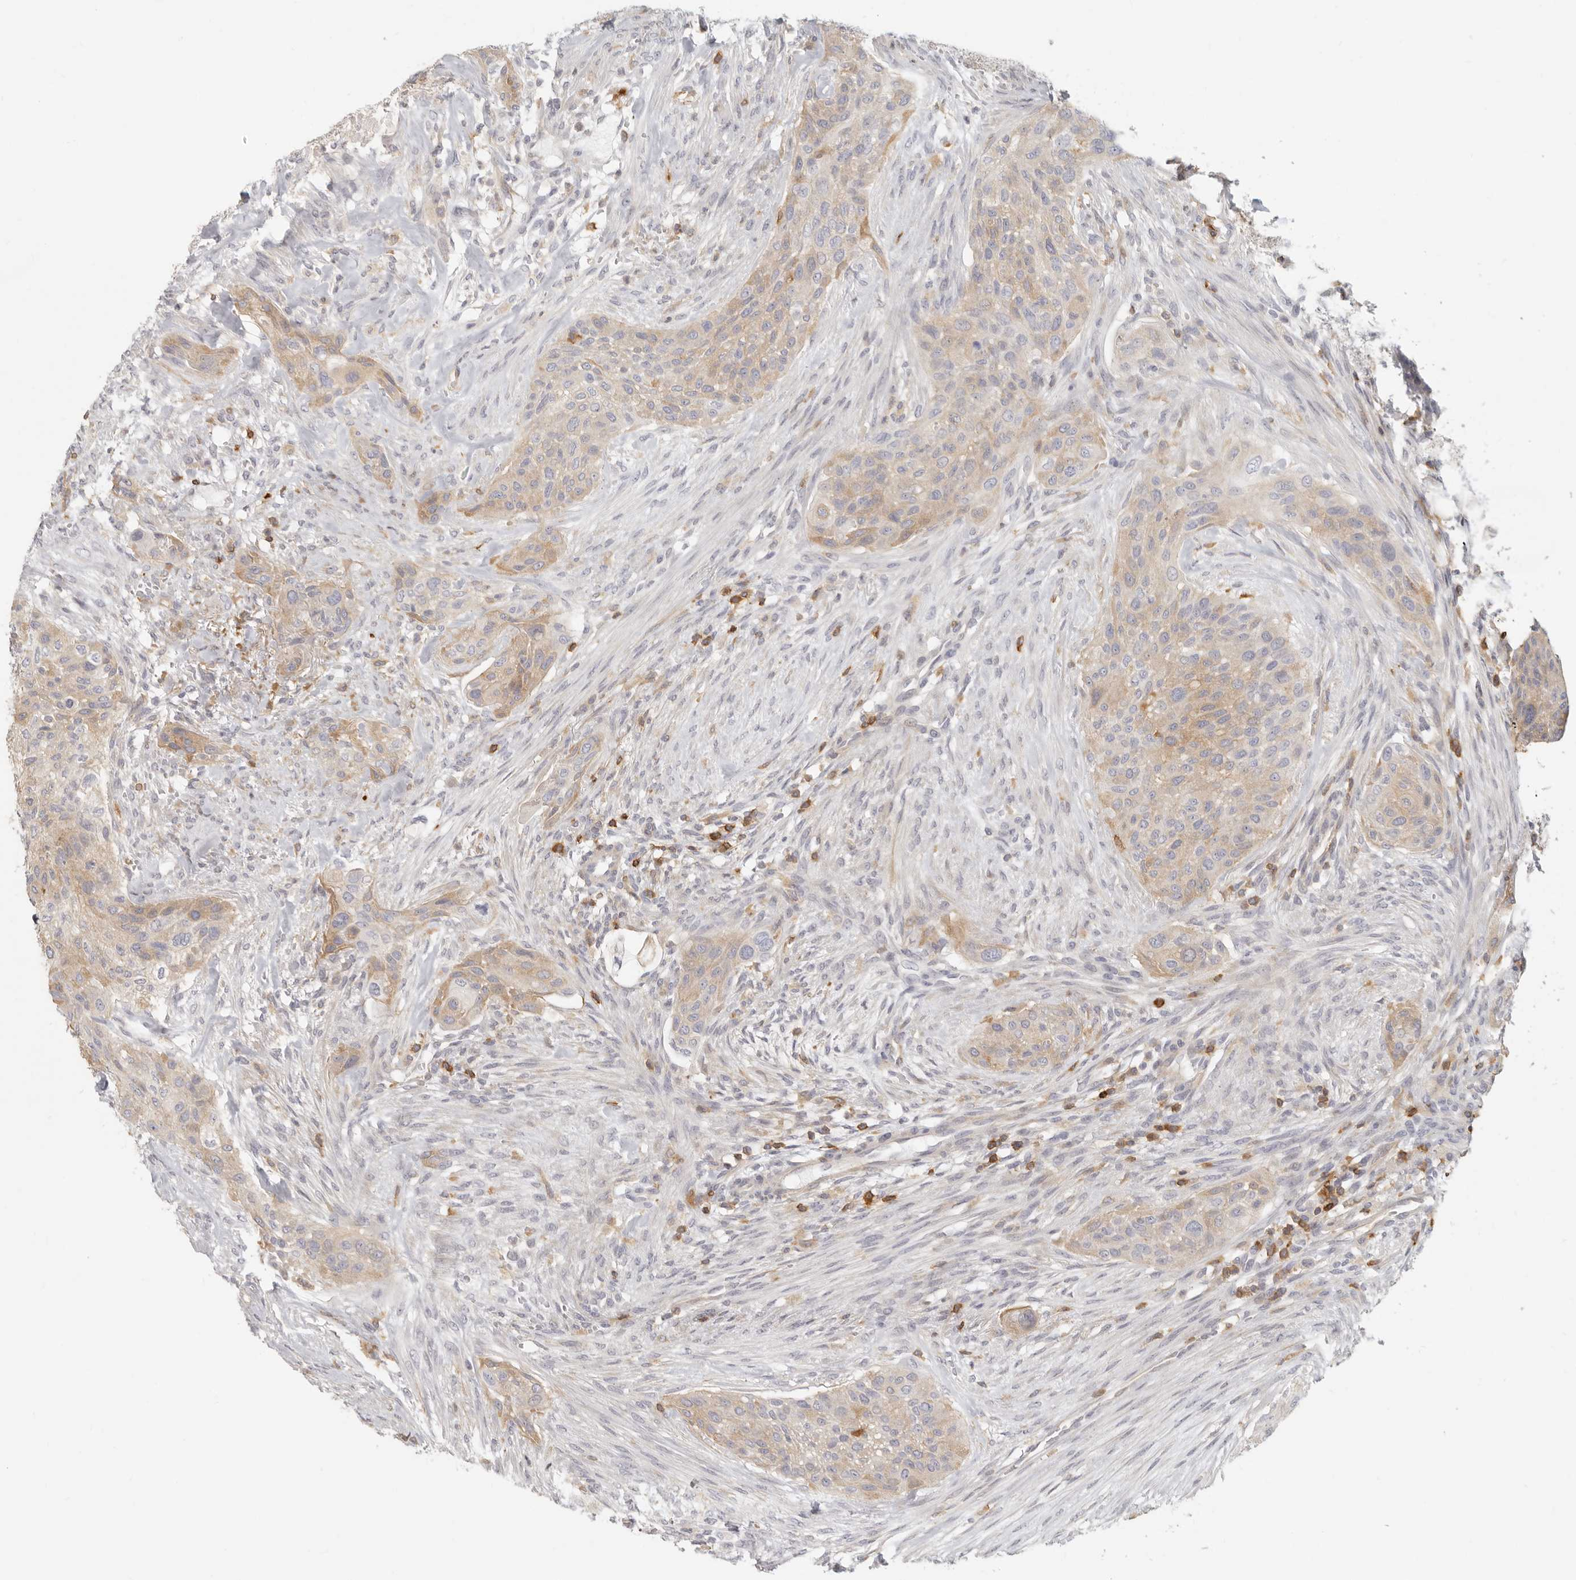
{"staining": {"intensity": "weak", "quantity": ">75%", "location": "cytoplasmic/membranous"}, "tissue": "urothelial cancer", "cell_type": "Tumor cells", "image_type": "cancer", "snomed": [{"axis": "morphology", "description": "Urothelial carcinoma, High grade"}, {"axis": "topography", "description": "Urinary bladder"}], "caption": "A photomicrograph of human urothelial carcinoma (high-grade) stained for a protein exhibits weak cytoplasmic/membranous brown staining in tumor cells.", "gene": "NIBAN1", "patient": {"sex": "male", "age": 35}}